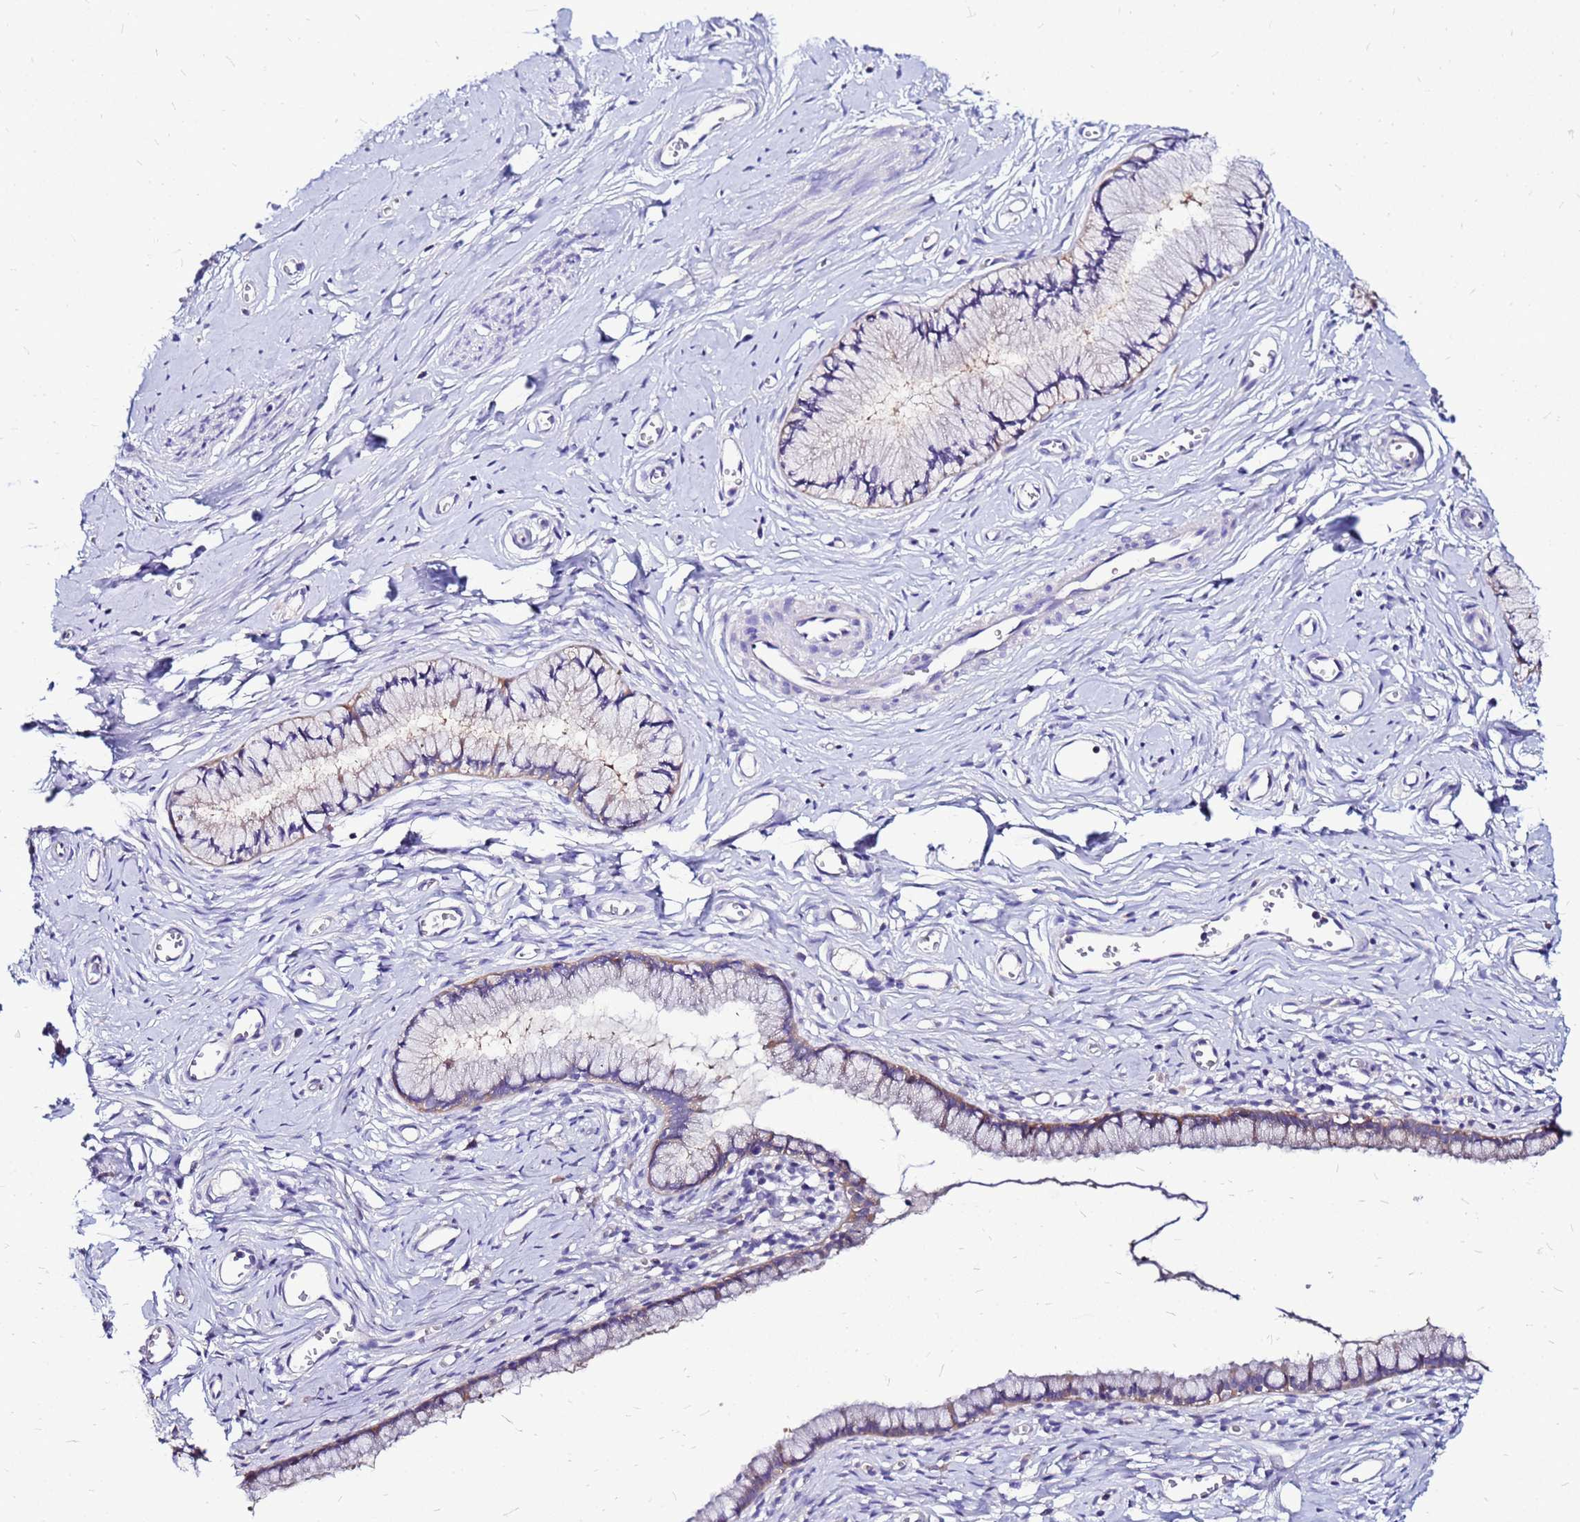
{"staining": {"intensity": "weak", "quantity": "25%-75%", "location": "cytoplasmic/membranous"}, "tissue": "cervix", "cell_type": "Glandular cells", "image_type": "normal", "snomed": [{"axis": "morphology", "description": "Normal tissue, NOS"}, {"axis": "topography", "description": "Cervix"}], "caption": "Cervix was stained to show a protein in brown. There is low levels of weak cytoplasmic/membranous expression in approximately 25%-75% of glandular cells. The staining was performed using DAB (3,3'-diaminobenzidine), with brown indicating positive protein expression. Nuclei are stained blue with hematoxylin.", "gene": "ARHGEF35", "patient": {"sex": "female", "age": 40}}